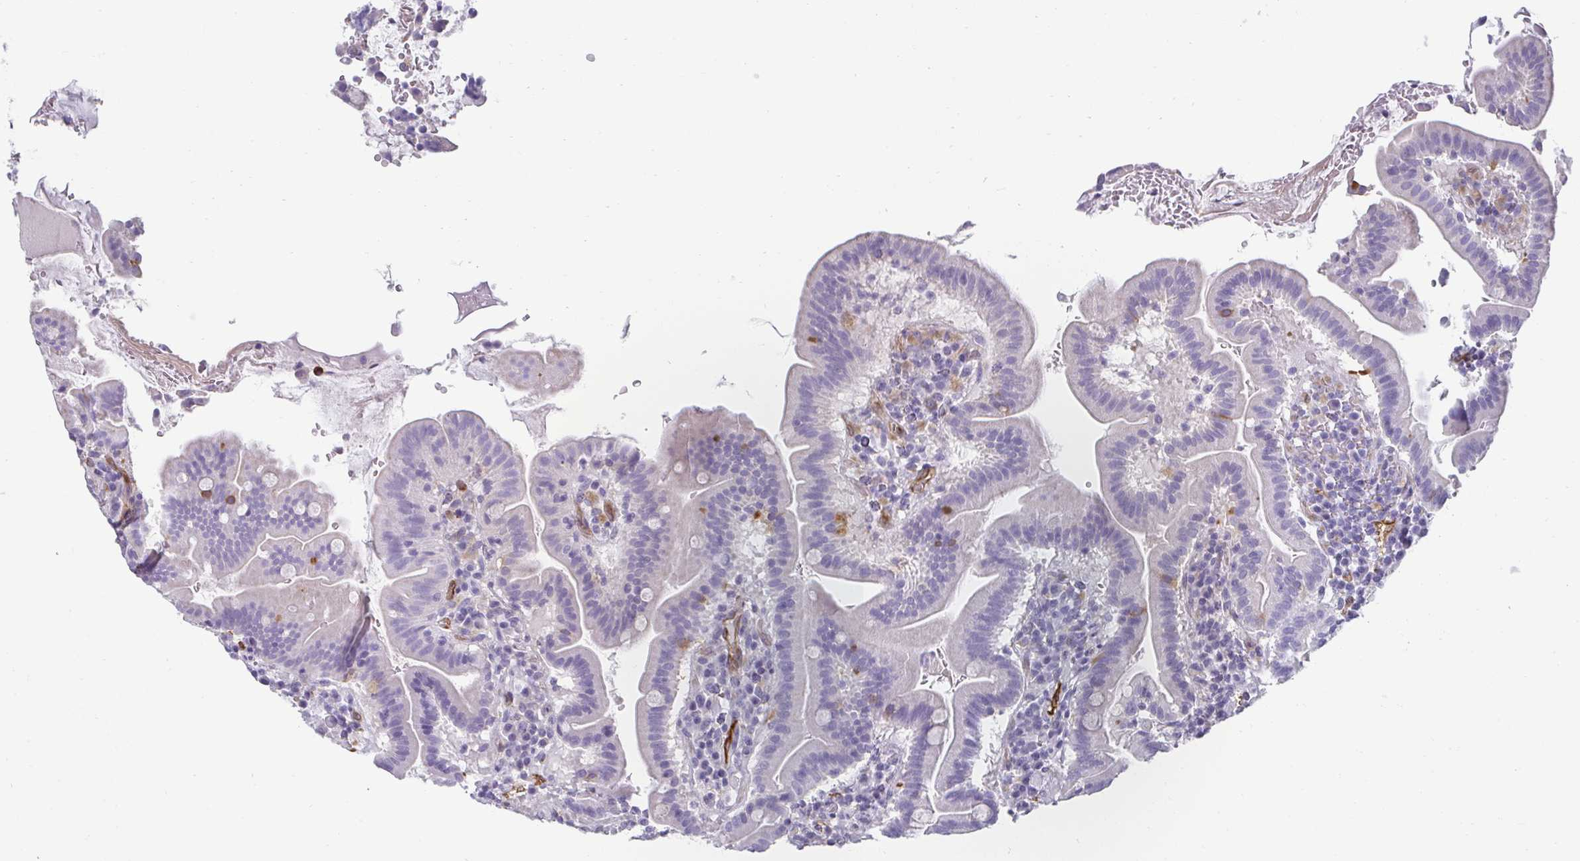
{"staining": {"intensity": "moderate", "quantity": "<25%", "location": "cytoplasmic/membranous"}, "tissue": "small intestine", "cell_type": "Glandular cells", "image_type": "normal", "snomed": [{"axis": "morphology", "description": "Normal tissue, NOS"}, {"axis": "topography", "description": "Small intestine"}], "caption": "Approximately <25% of glandular cells in unremarkable small intestine display moderate cytoplasmic/membranous protein expression as visualized by brown immunohistochemical staining.", "gene": "PDE2A", "patient": {"sex": "male", "age": 26}}